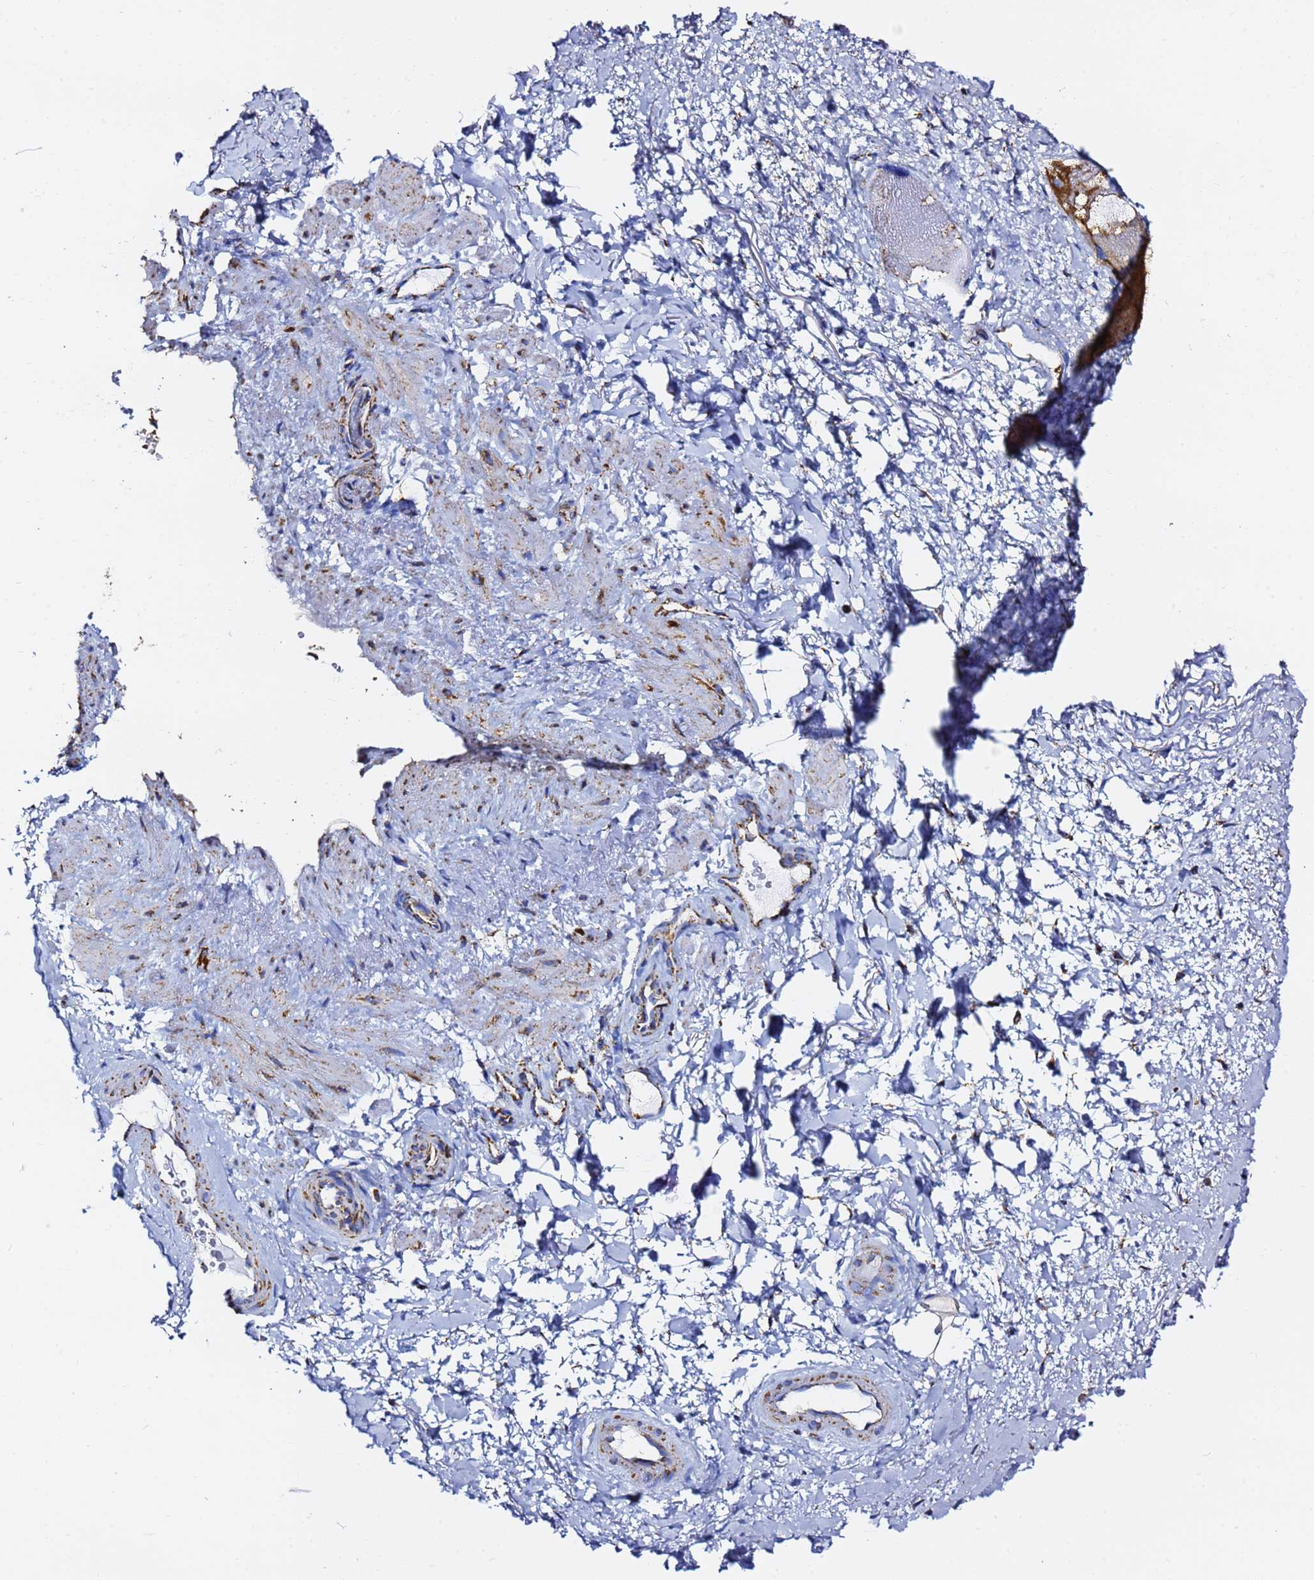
{"staining": {"intensity": "moderate", "quantity": "25%-75%", "location": "cytoplasmic/membranous"}, "tissue": "smooth muscle", "cell_type": "Smooth muscle cells", "image_type": "normal", "snomed": [{"axis": "morphology", "description": "Normal tissue, NOS"}, {"axis": "topography", "description": "Smooth muscle"}, {"axis": "topography", "description": "Peripheral nerve tissue"}], "caption": "An immunohistochemistry histopathology image of unremarkable tissue is shown. Protein staining in brown labels moderate cytoplasmic/membranous positivity in smooth muscle within smooth muscle cells. Using DAB (brown) and hematoxylin (blue) stains, captured at high magnification using brightfield microscopy.", "gene": "PHB2", "patient": {"sex": "male", "age": 69}}